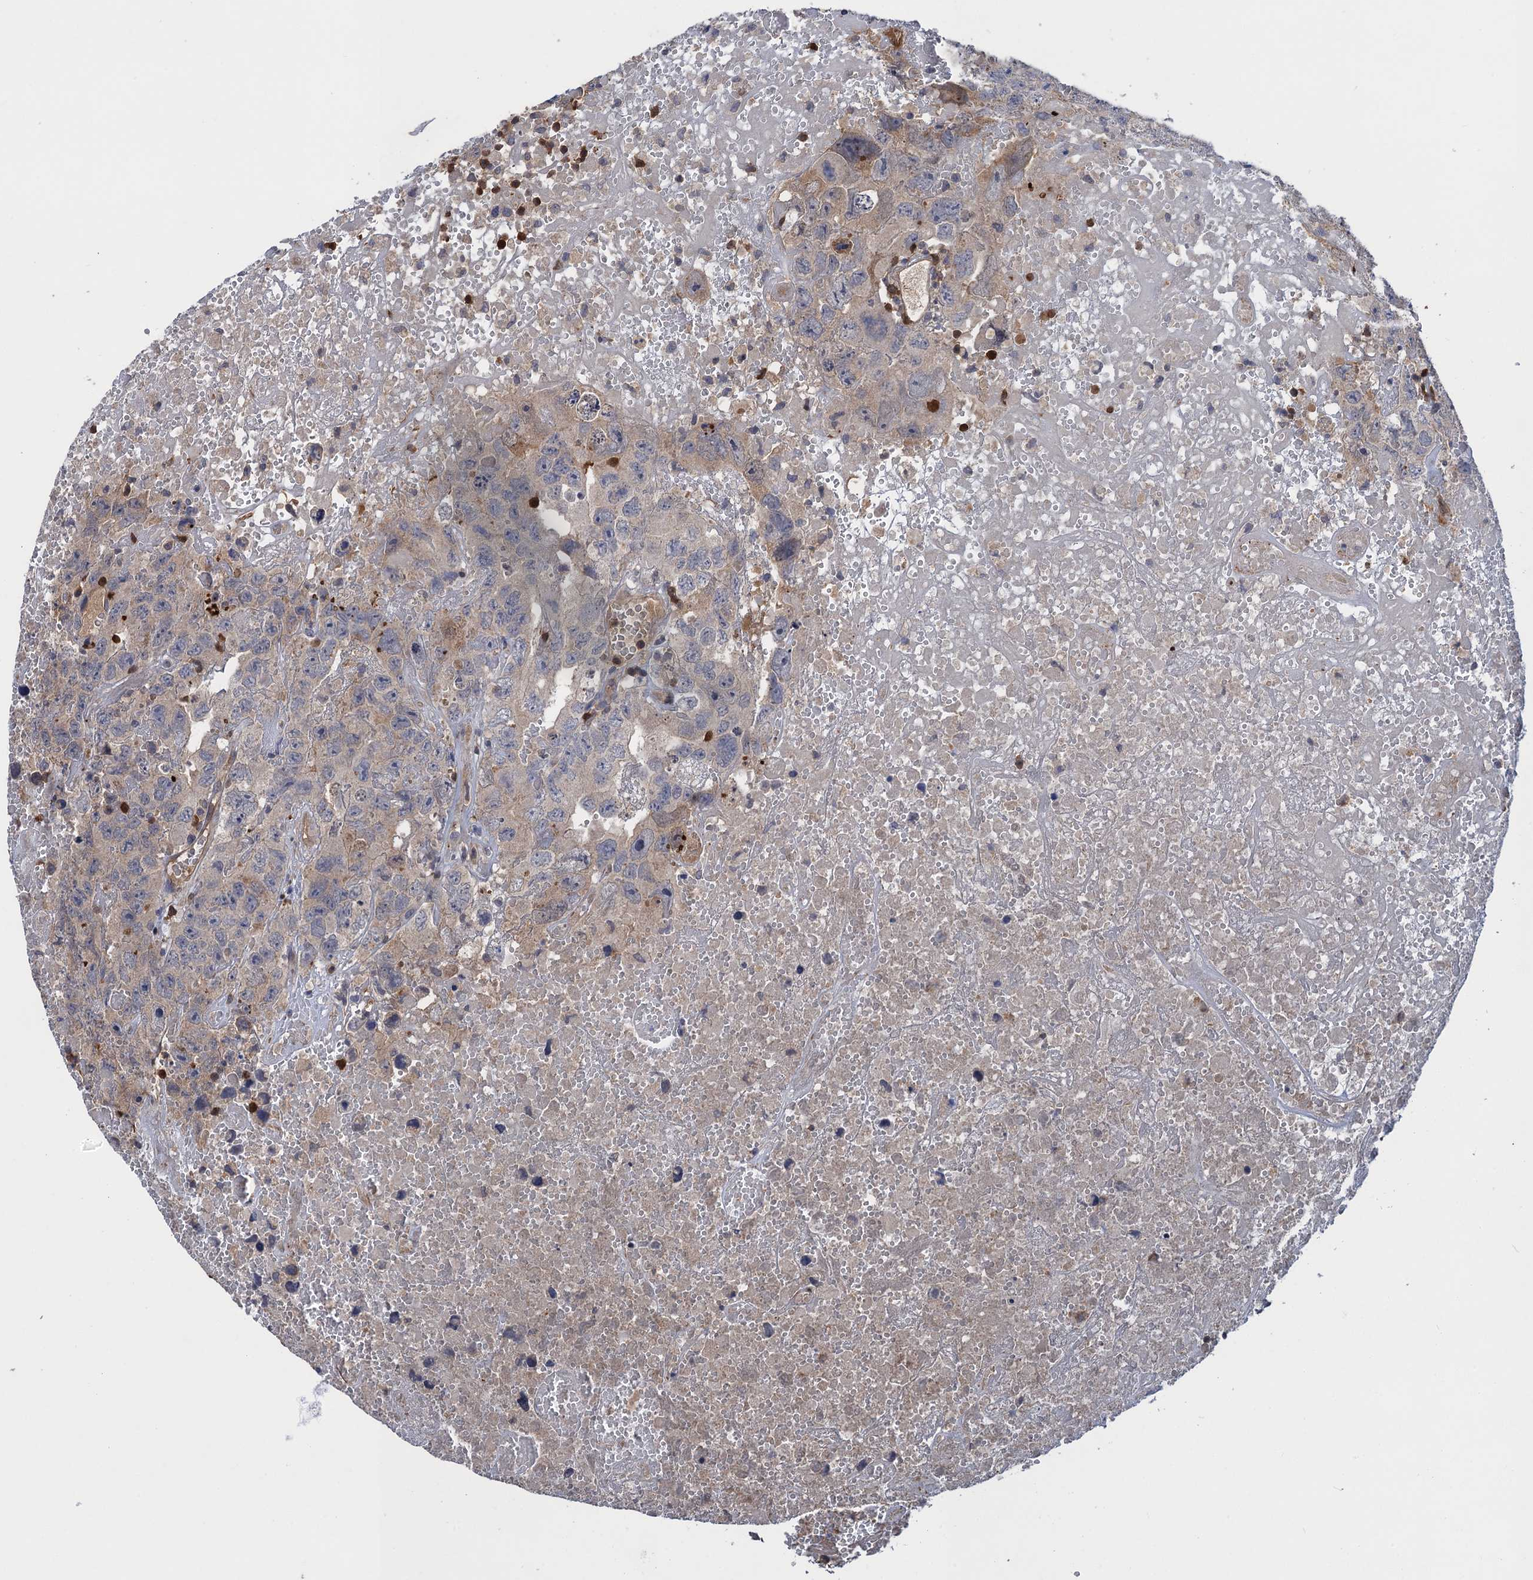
{"staining": {"intensity": "weak", "quantity": "<25%", "location": "cytoplasmic/membranous"}, "tissue": "testis cancer", "cell_type": "Tumor cells", "image_type": "cancer", "snomed": [{"axis": "morphology", "description": "Carcinoma, Embryonal, NOS"}, {"axis": "topography", "description": "Testis"}], "caption": "Protein analysis of testis embryonal carcinoma displays no significant positivity in tumor cells. (DAB immunohistochemistry with hematoxylin counter stain).", "gene": "DGKA", "patient": {"sex": "male", "age": 45}}